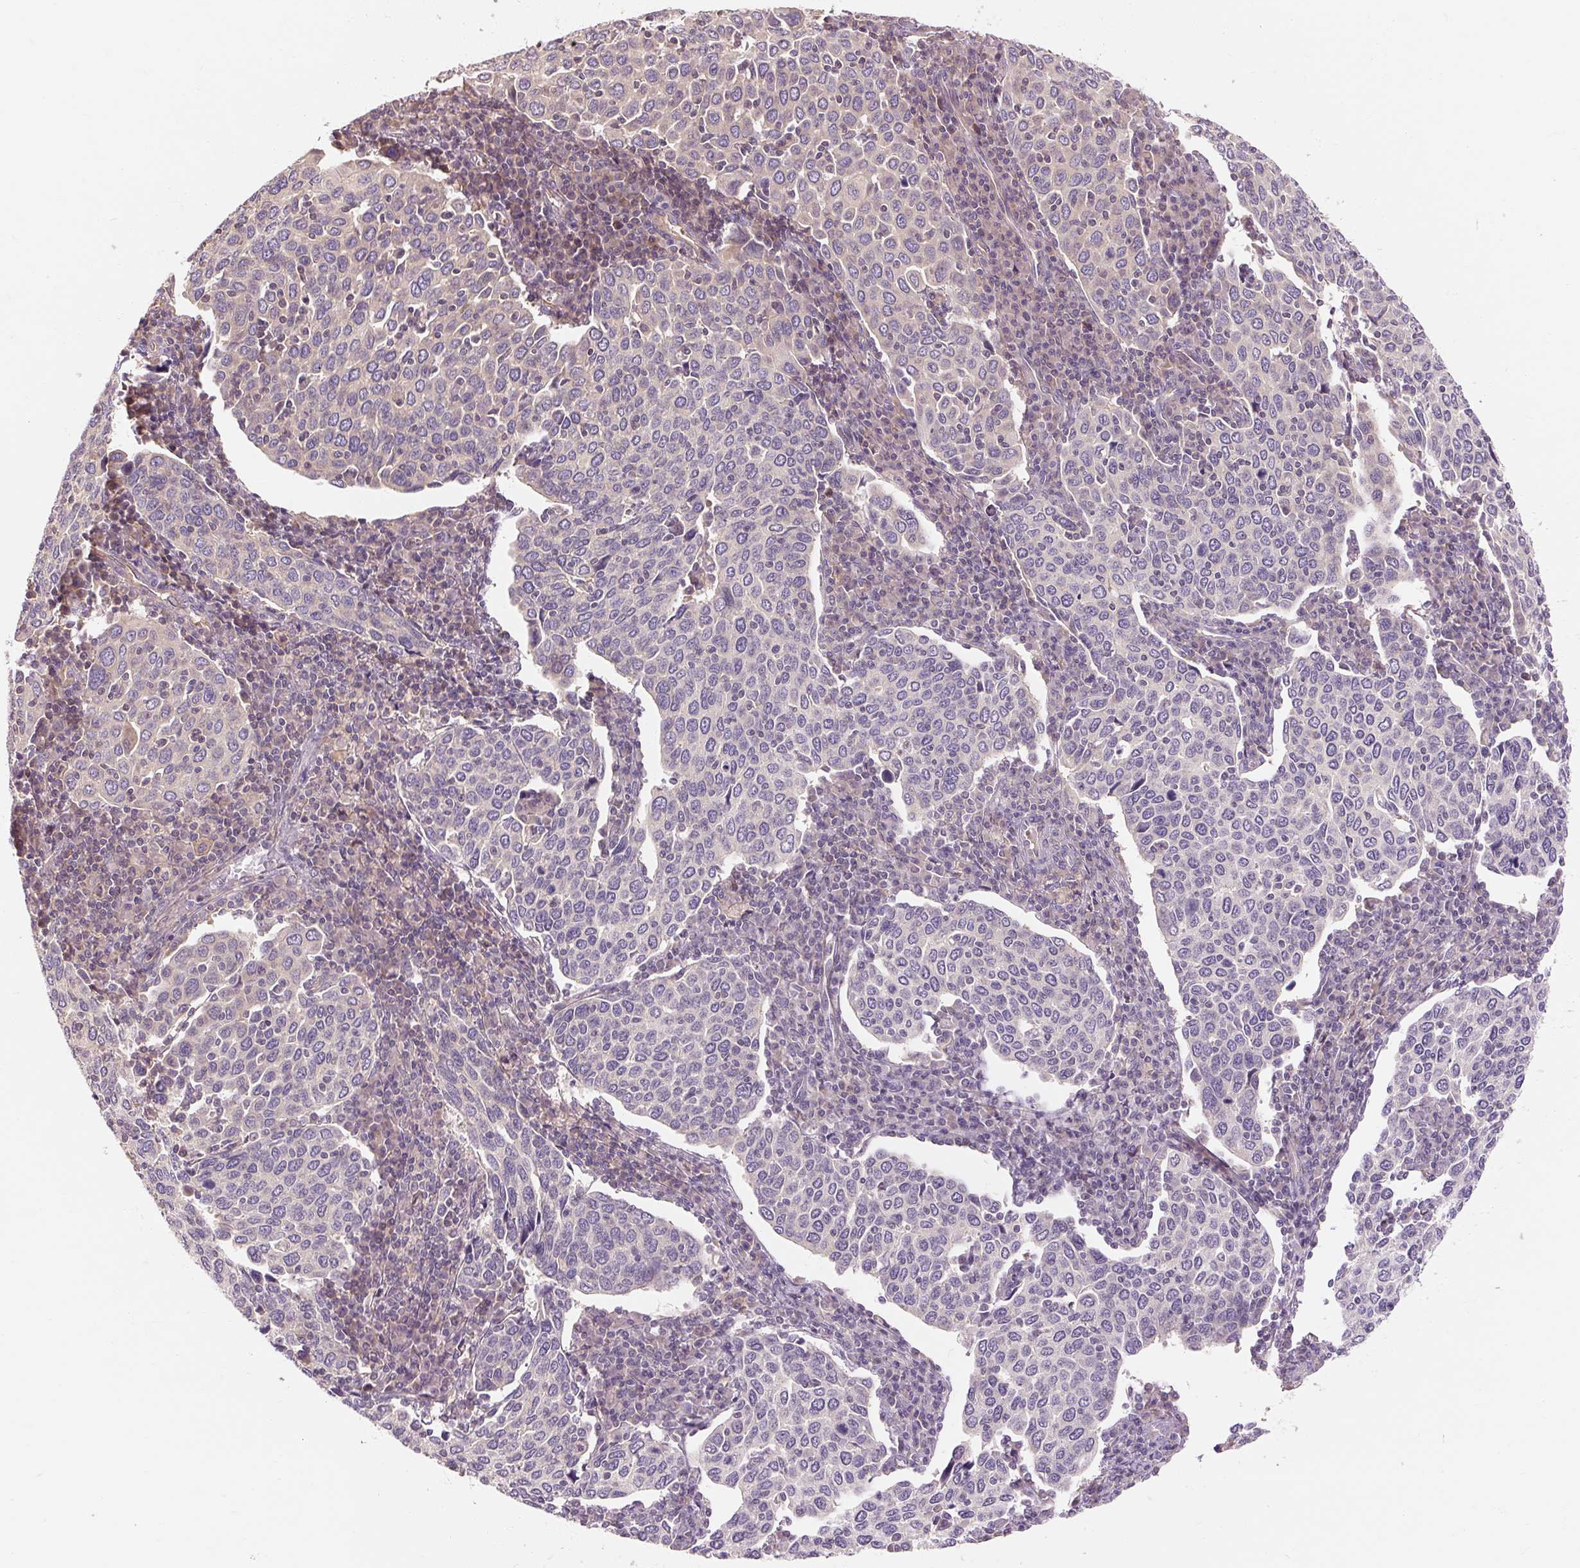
{"staining": {"intensity": "negative", "quantity": "none", "location": "none"}, "tissue": "cervical cancer", "cell_type": "Tumor cells", "image_type": "cancer", "snomed": [{"axis": "morphology", "description": "Squamous cell carcinoma, NOS"}, {"axis": "topography", "description": "Cervix"}], "caption": "The histopathology image shows no significant expression in tumor cells of cervical cancer (squamous cell carcinoma).", "gene": "RB1CC1", "patient": {"sex": "female", "age": 40}}